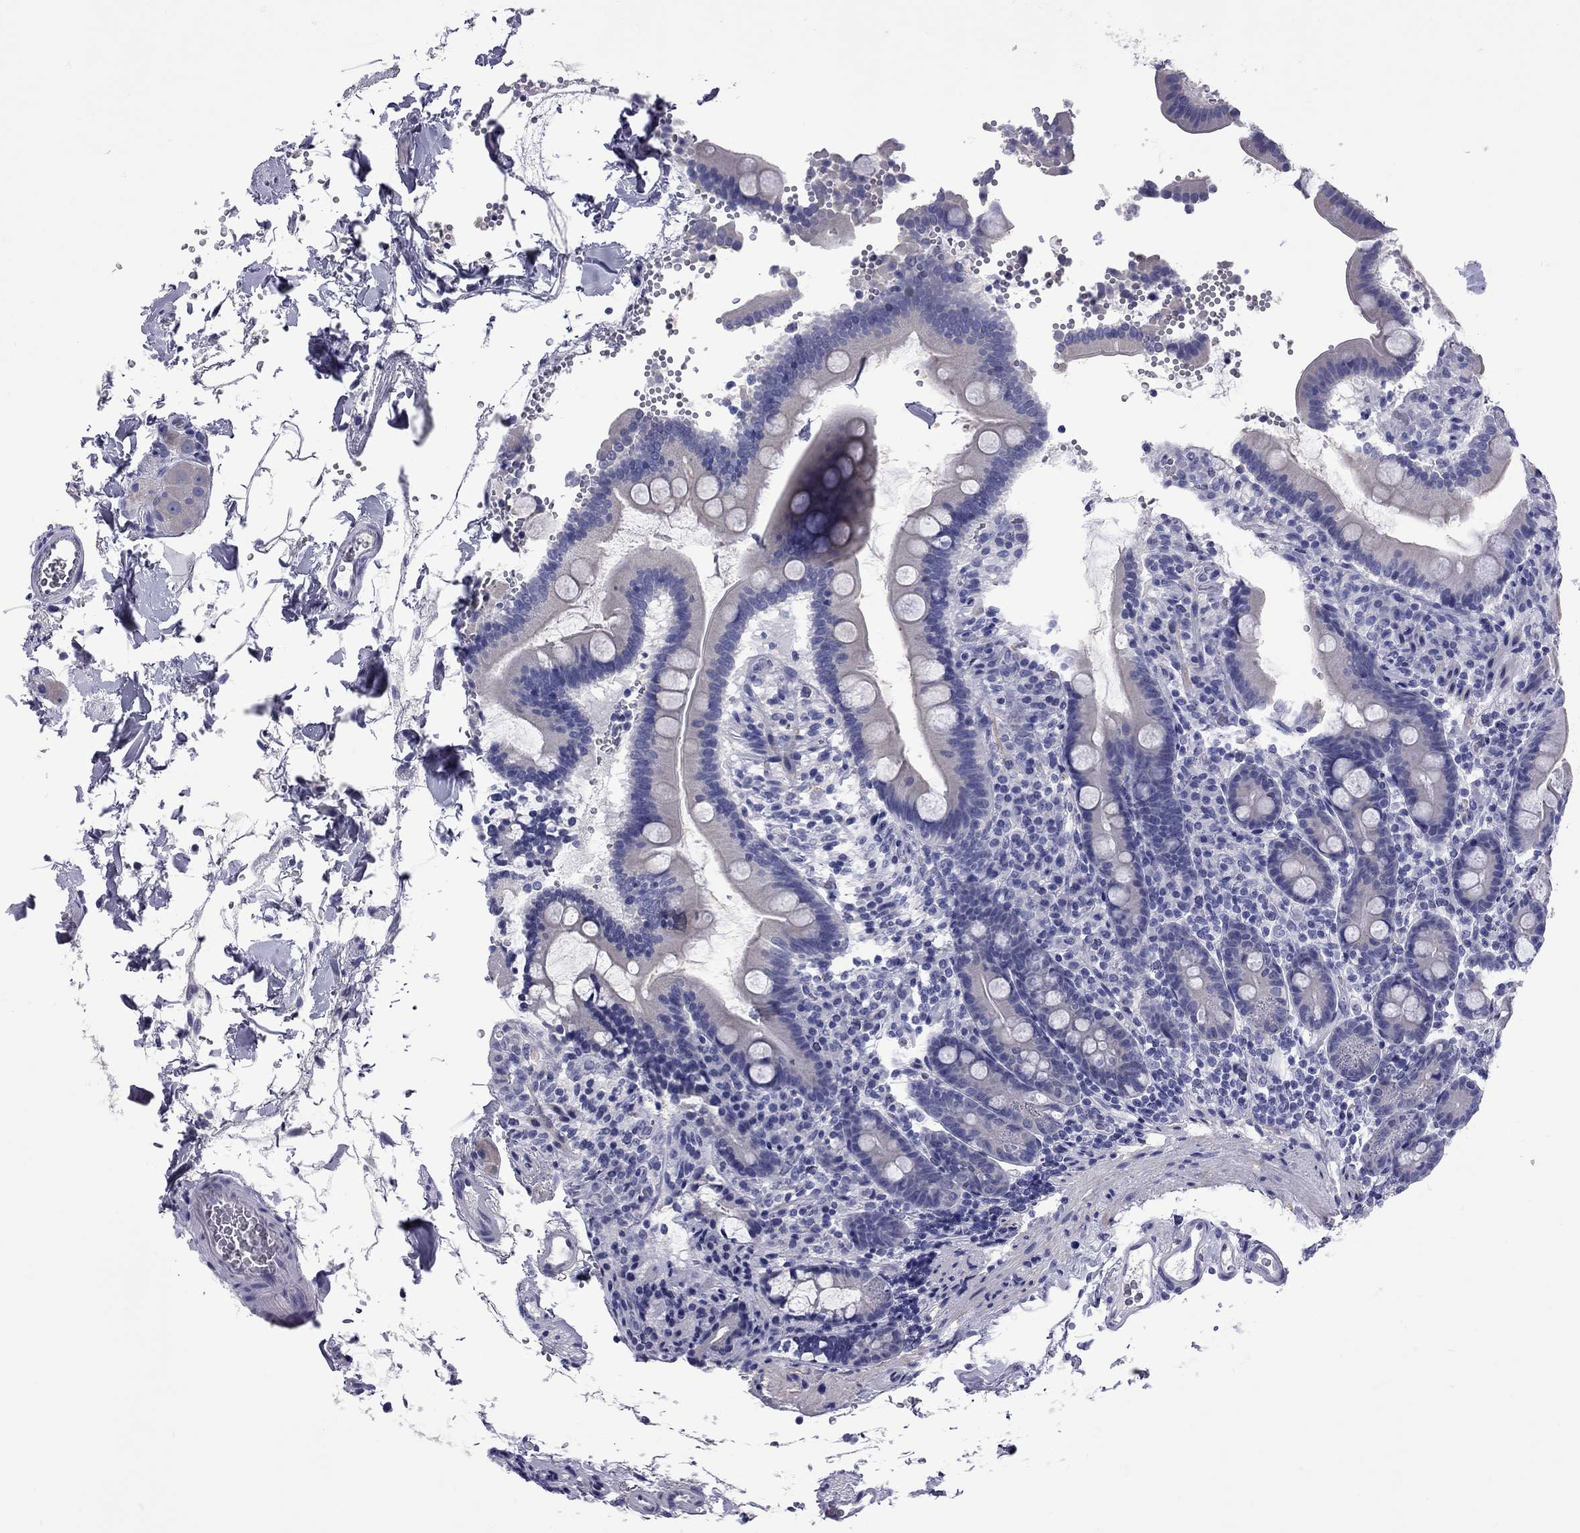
{"staining": {"intensity": "negative", "quantity": "none", "location": "none"}, "tissue": "duodenum", "cell_type": "Glandular cells", "image_type": "normal", "snomed": [{"axis": "morphology", "description": "Normal tissue, NOS"}, {"axis": "topography", "description": "Duodenum"}], "caption": "The image demonstrates no staining of glandular cells in benign duodenum.", "gene": "EPPIN", "patient": {"sex": "male", "age": 59}}